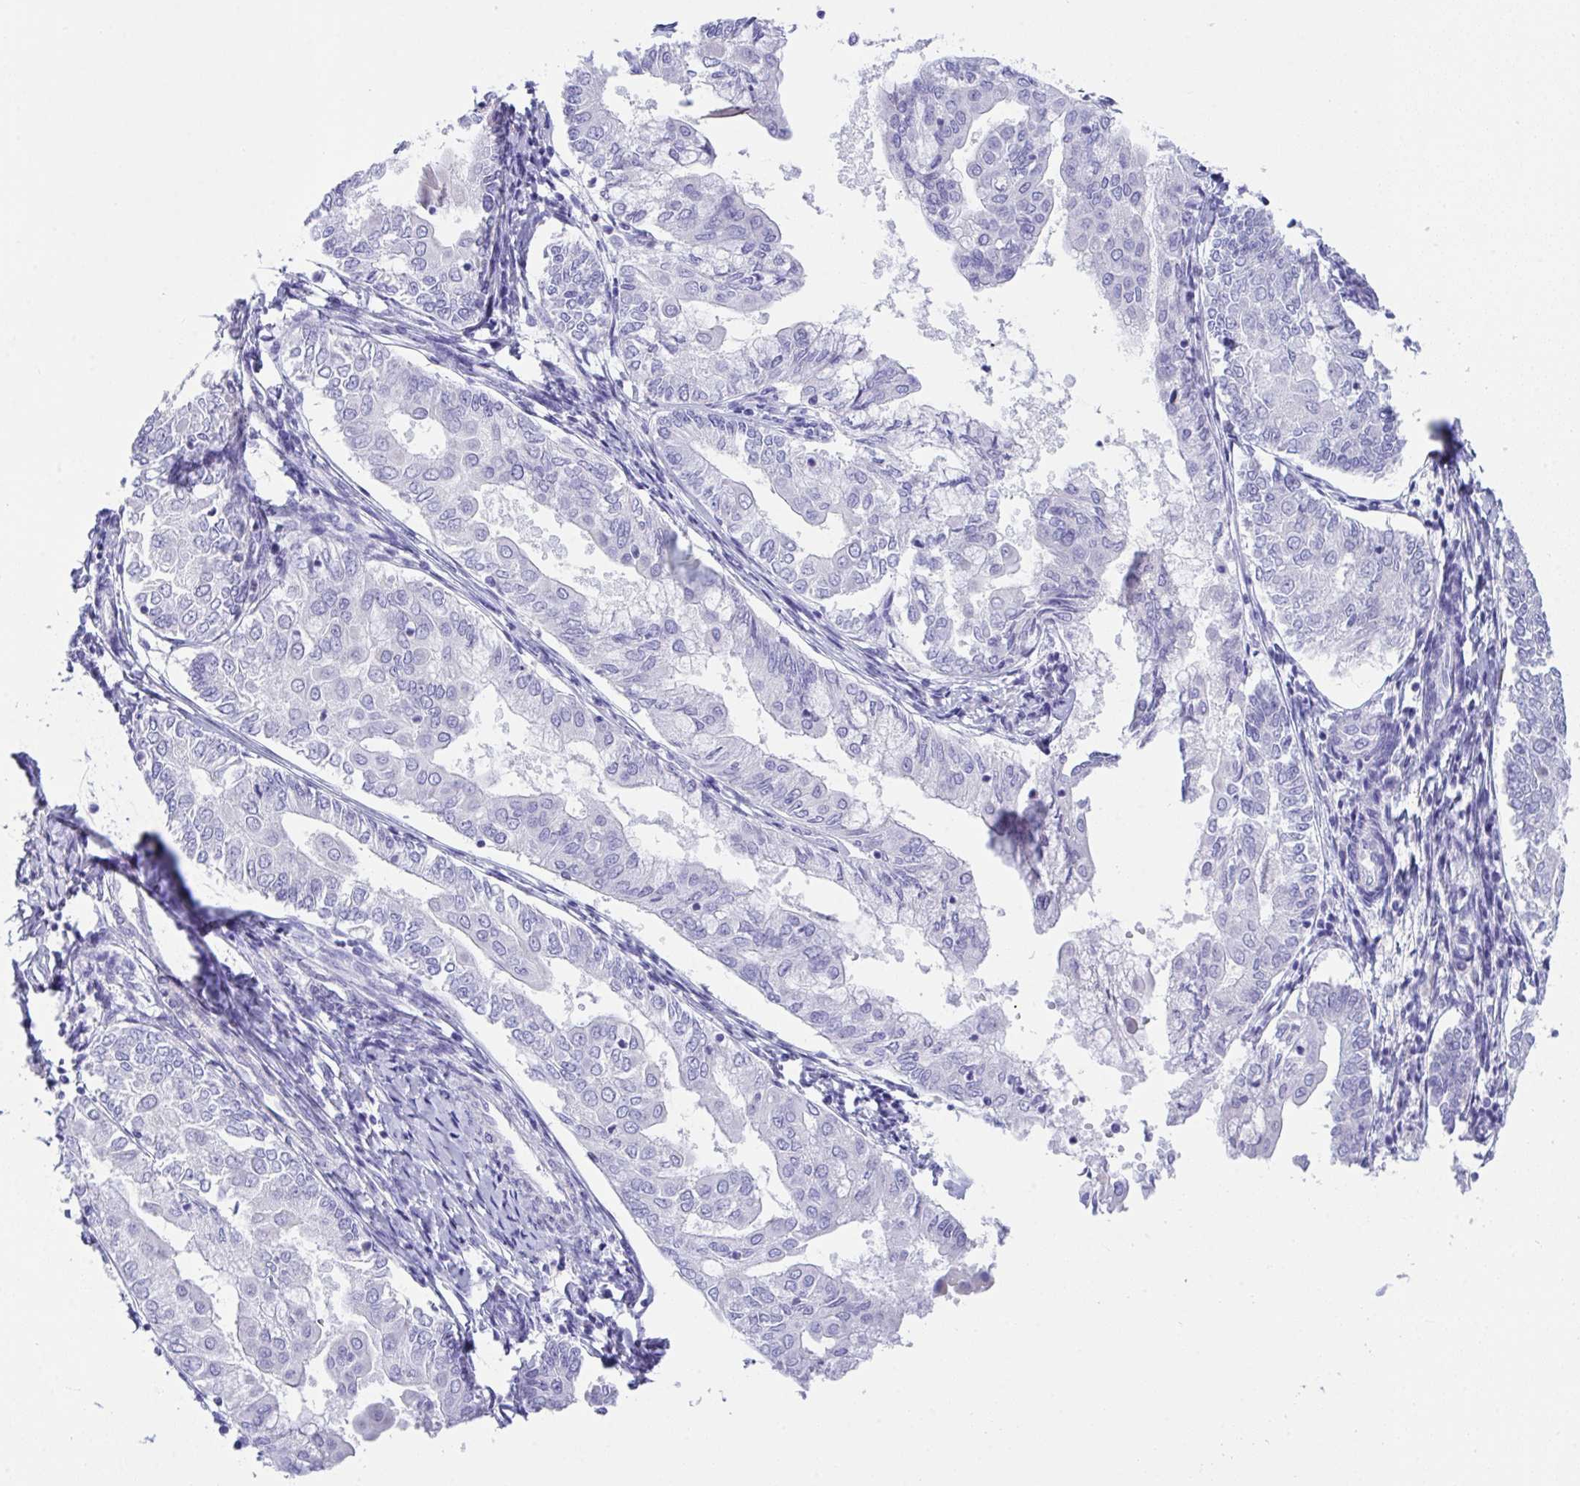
{"staining": {"intensity": "negative", "quantity": "none", "location": "none"}, "tissue": "endometrial cancer", "cell_type": "Tumor cells", "image_type": "cancer", "snomed": [{"axis": "morphology", "description": "Adenocarcinoma, NOS"}, {"axis": "topography", "description": "Endometrium"}], "caption": "The histopathology image demonstrates no staining of tumor cells in adenocarcinoma (endometrial). (Stains: DAB (3,3'-diaminobenzidine) immunohistochemistry with hematoxylin counter stain, Microscopy: brightfield microscopy at high magnification).", "gene": "TMEM106B", "patient": {"sex": "female", "age": 68}}